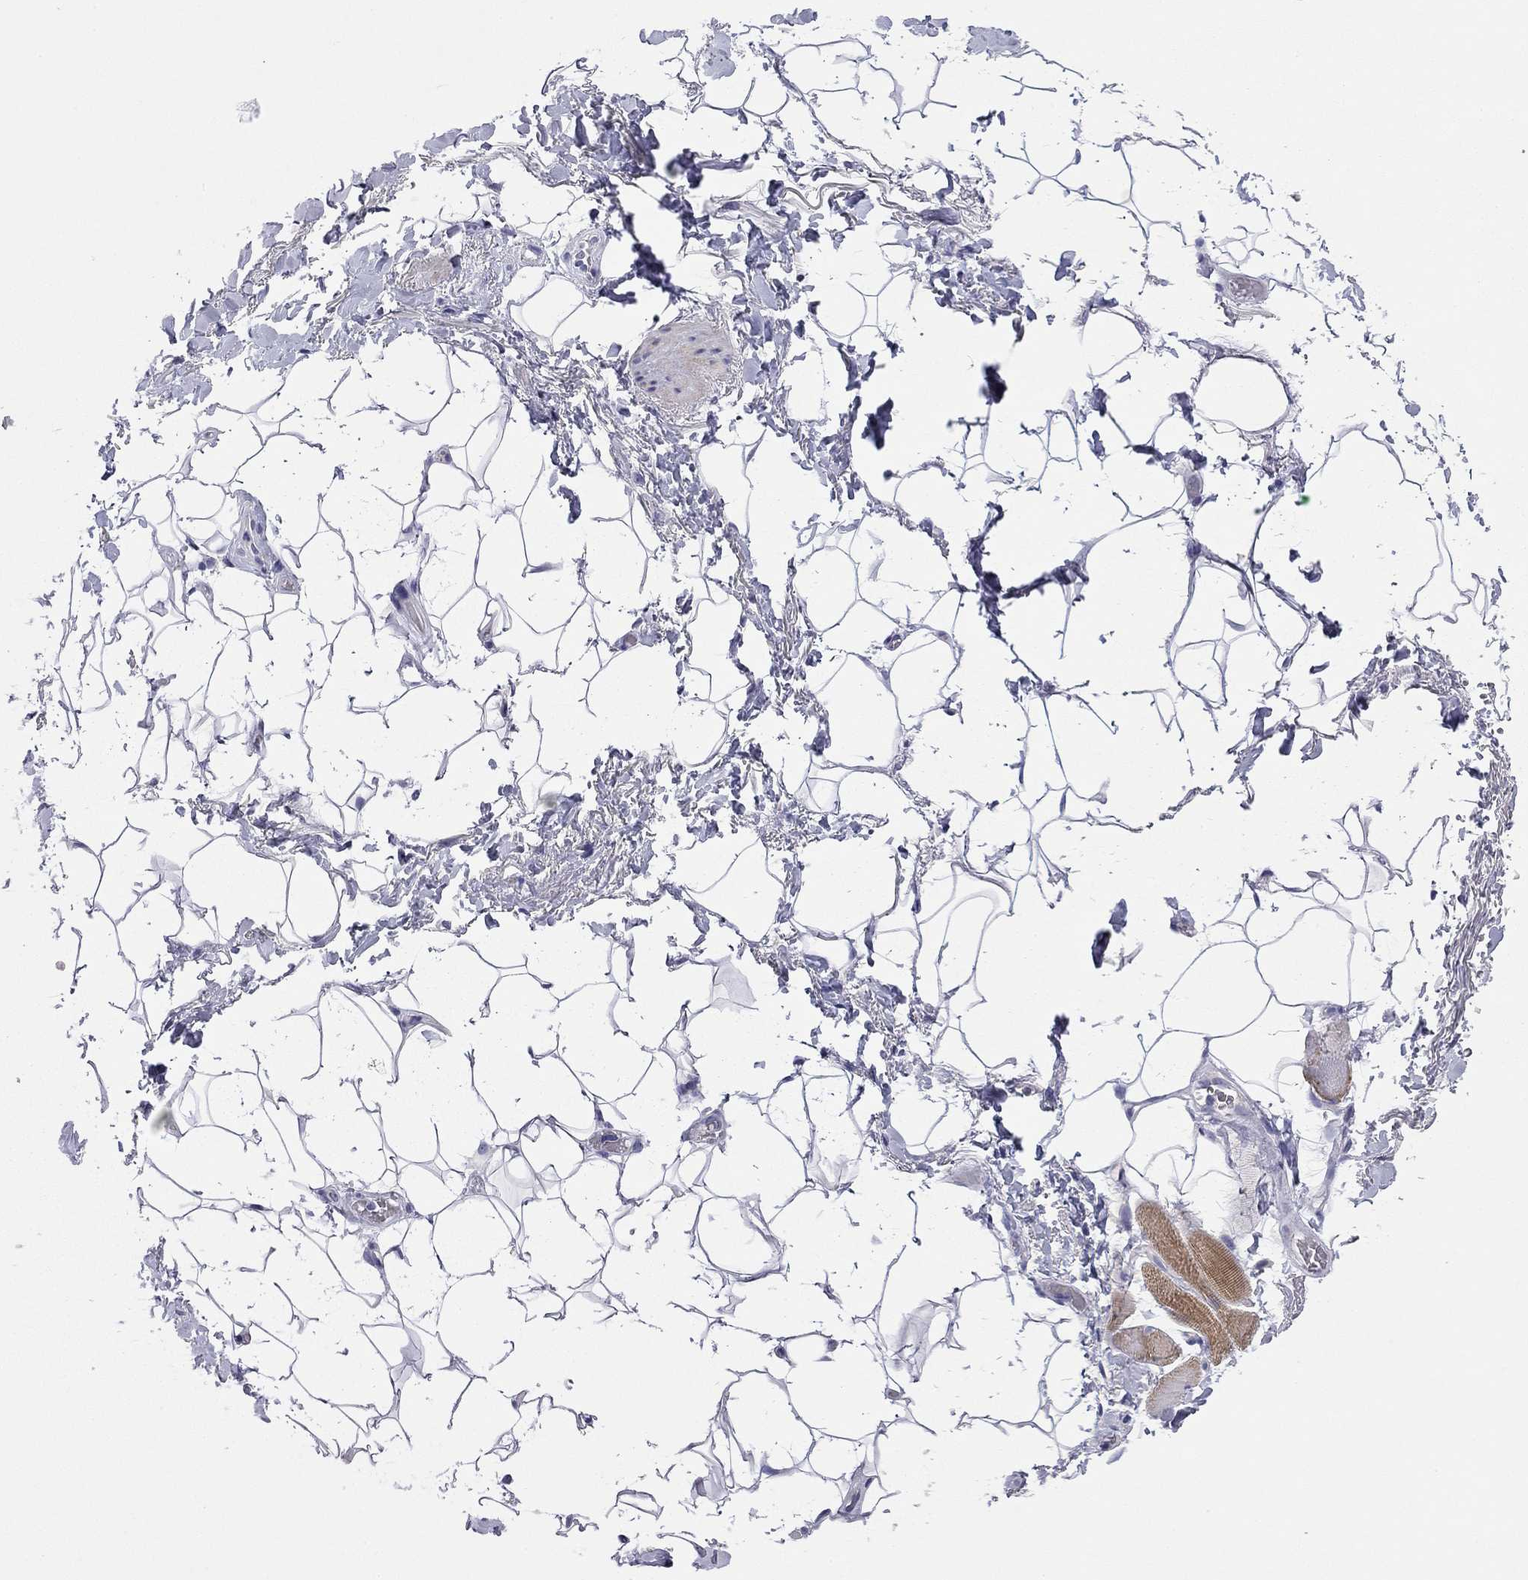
{"staining": {"intensity": "negative", "quantity": "none", "location": "none"}, "tissue": "adipose tissue", "cell_type": "Adipocytes", "image_type": "normal", "snomed": [{"axis": "morphology", "description": "Normal tissue, NOS"}, {"axis": "topography", "description": "Anal"}, {"axis": "topography", "description": "Peripheral nerve tissue"}], "caption": "A high-resolution image shows IHC staining of benign adipose tissue, which displays no significant staining in adipocytes.", "gene": "CMYA5", "patient": {"sex": "male", "age": 53}}